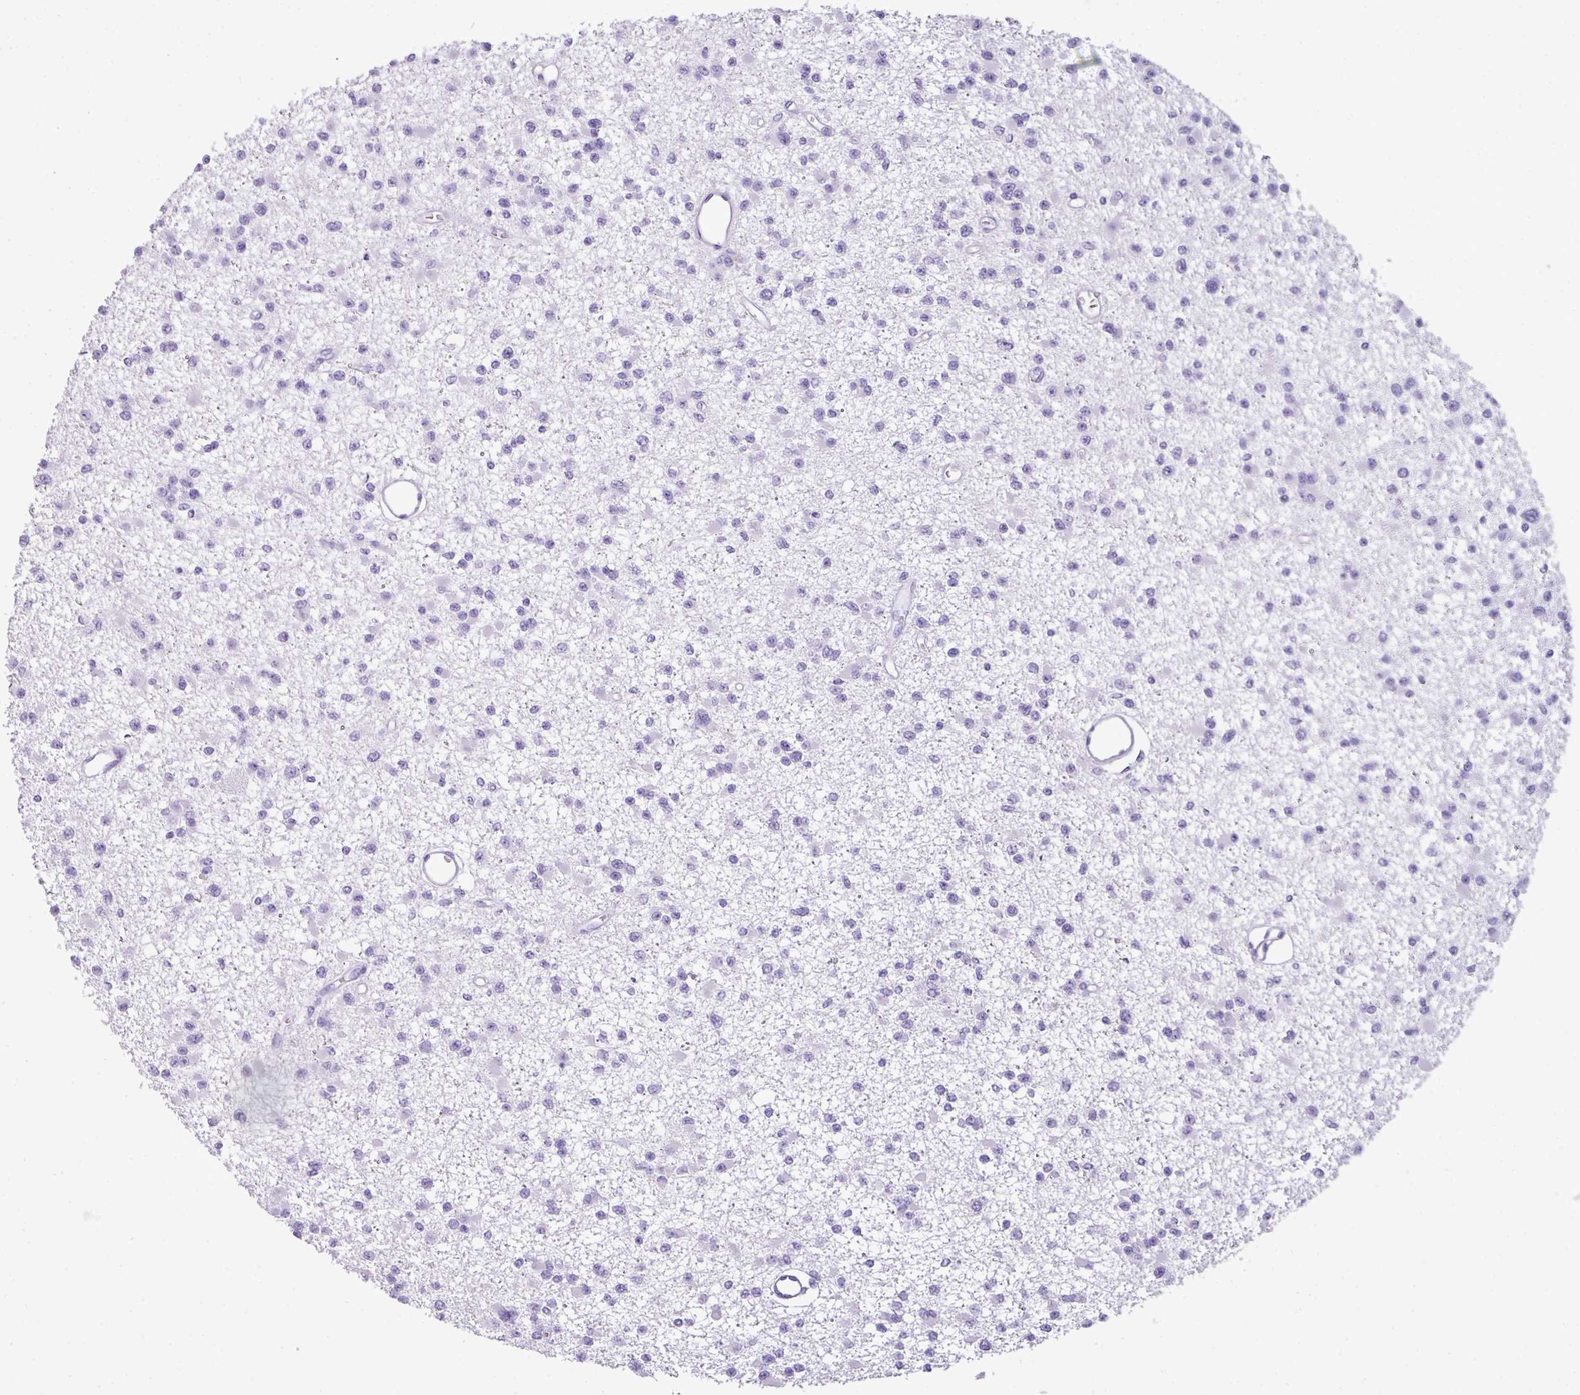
{"staining": {"intensity": "negative", "quantity": "none", "location": "none"}, "tissue": "glioma", "cell_type": "Tumor cells", "image_type": "cancer", "snomed": [{"axis": "morphology", "description": "Glioma, malignant, Low grade"}, {"axis": "topography", "description": "Brain"}], "caption": "Immunohistochemistry of glioma shows no expression in tumor cells.", "gene": "TNP1", "patient": {"sex": "female", "age": 22}}